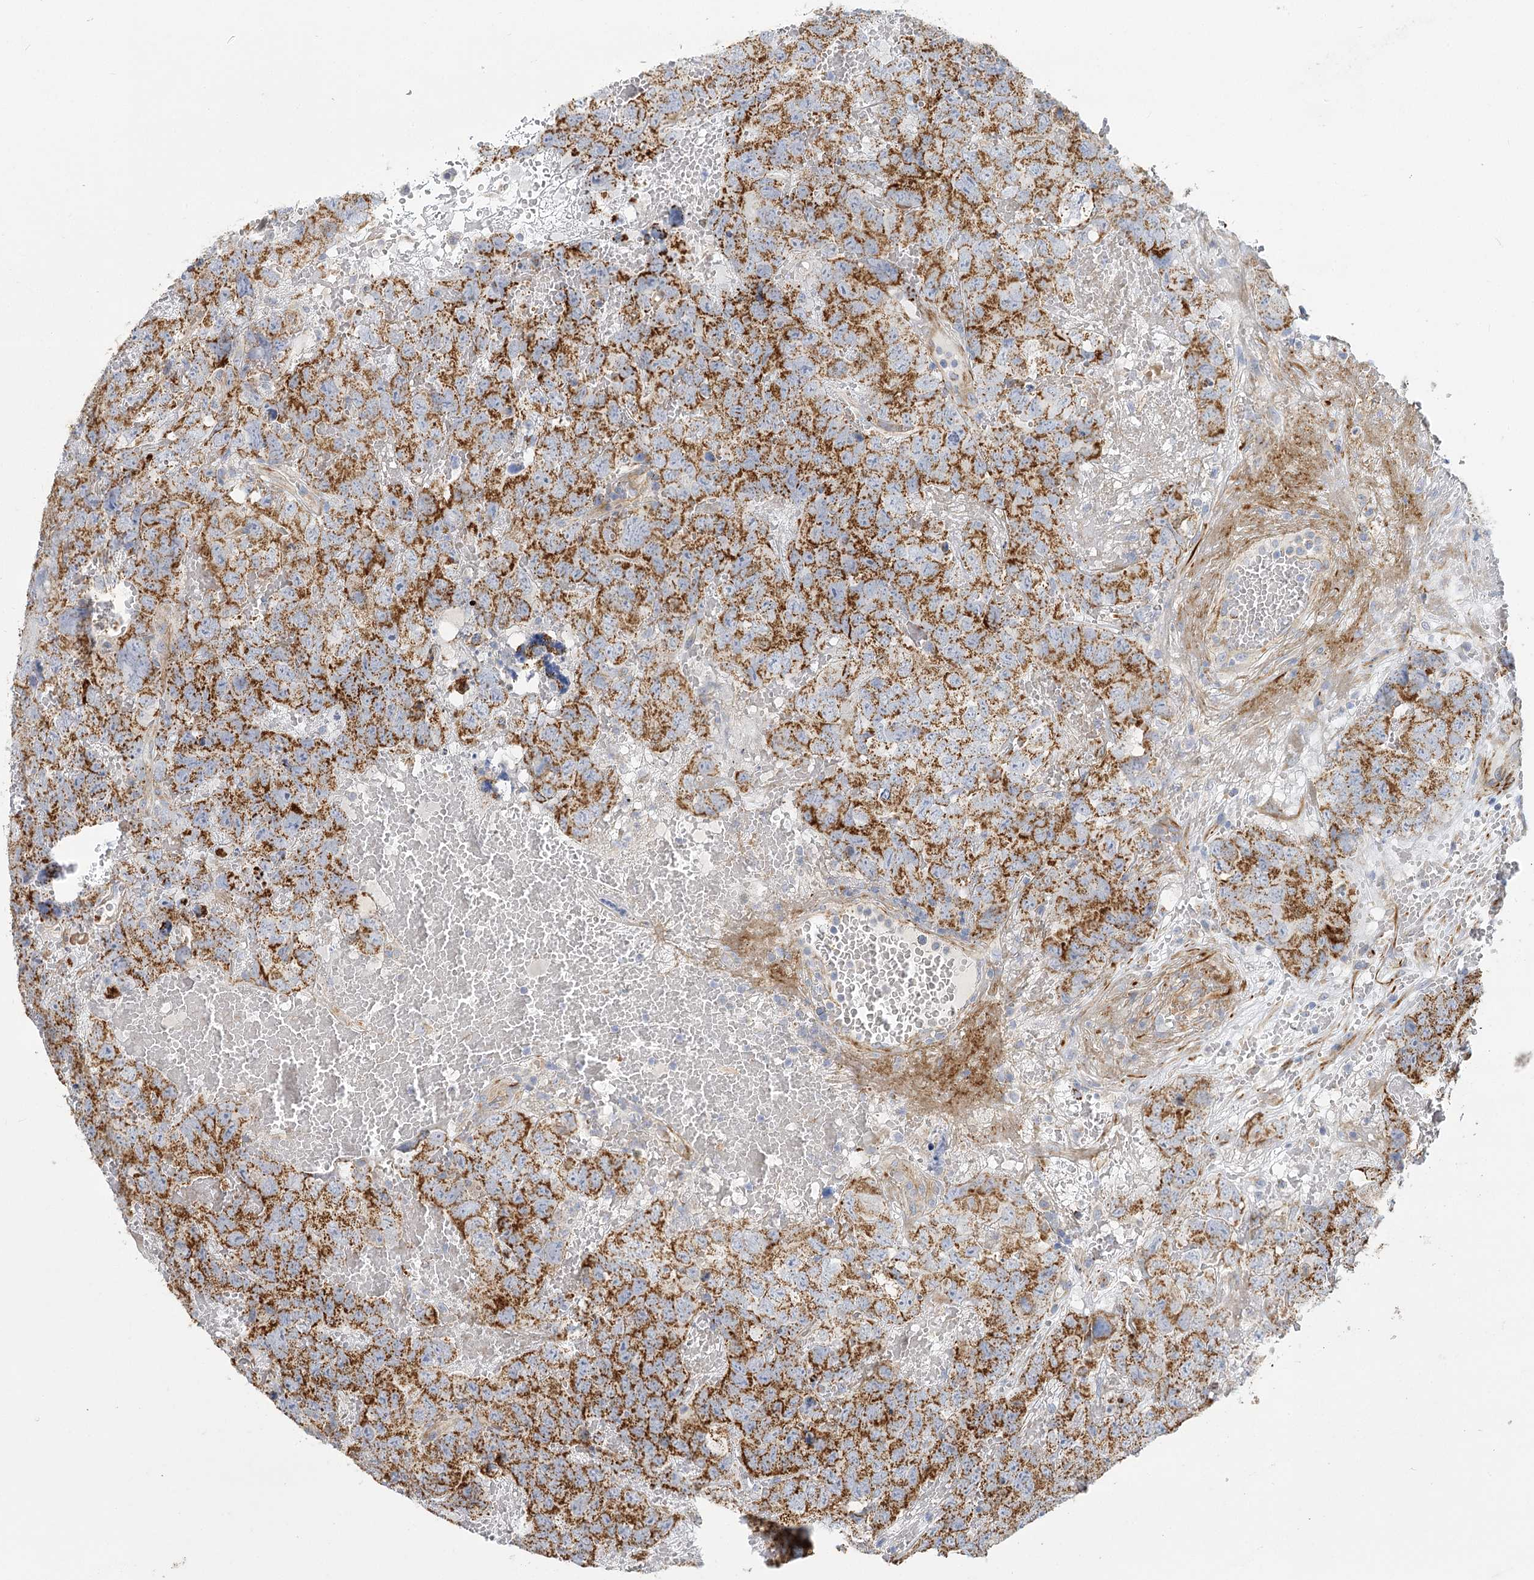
{"staining": {"intensity": "moderate", "quantity": ">75%", "location": "cytoplasmic/membranous"}, "tissue": "testis cancer", "cell_type": "Tumor cells", "image_type": "cancer", "snomed": [{"axis": "morphology", "description": "Carcinoma, Embryonal, NOS"}, {"axis": "topography", "description": "Testis"}], "caption": "About >75% of tumor cells in testis cancer (embryonal carcinoma) reveal moderate cytoplasmic/membranous protein staining as visualized by brown immunohistochemical staining.", "gene": "DHTKD1", "patient": {"sex": "male", "age": 45}}